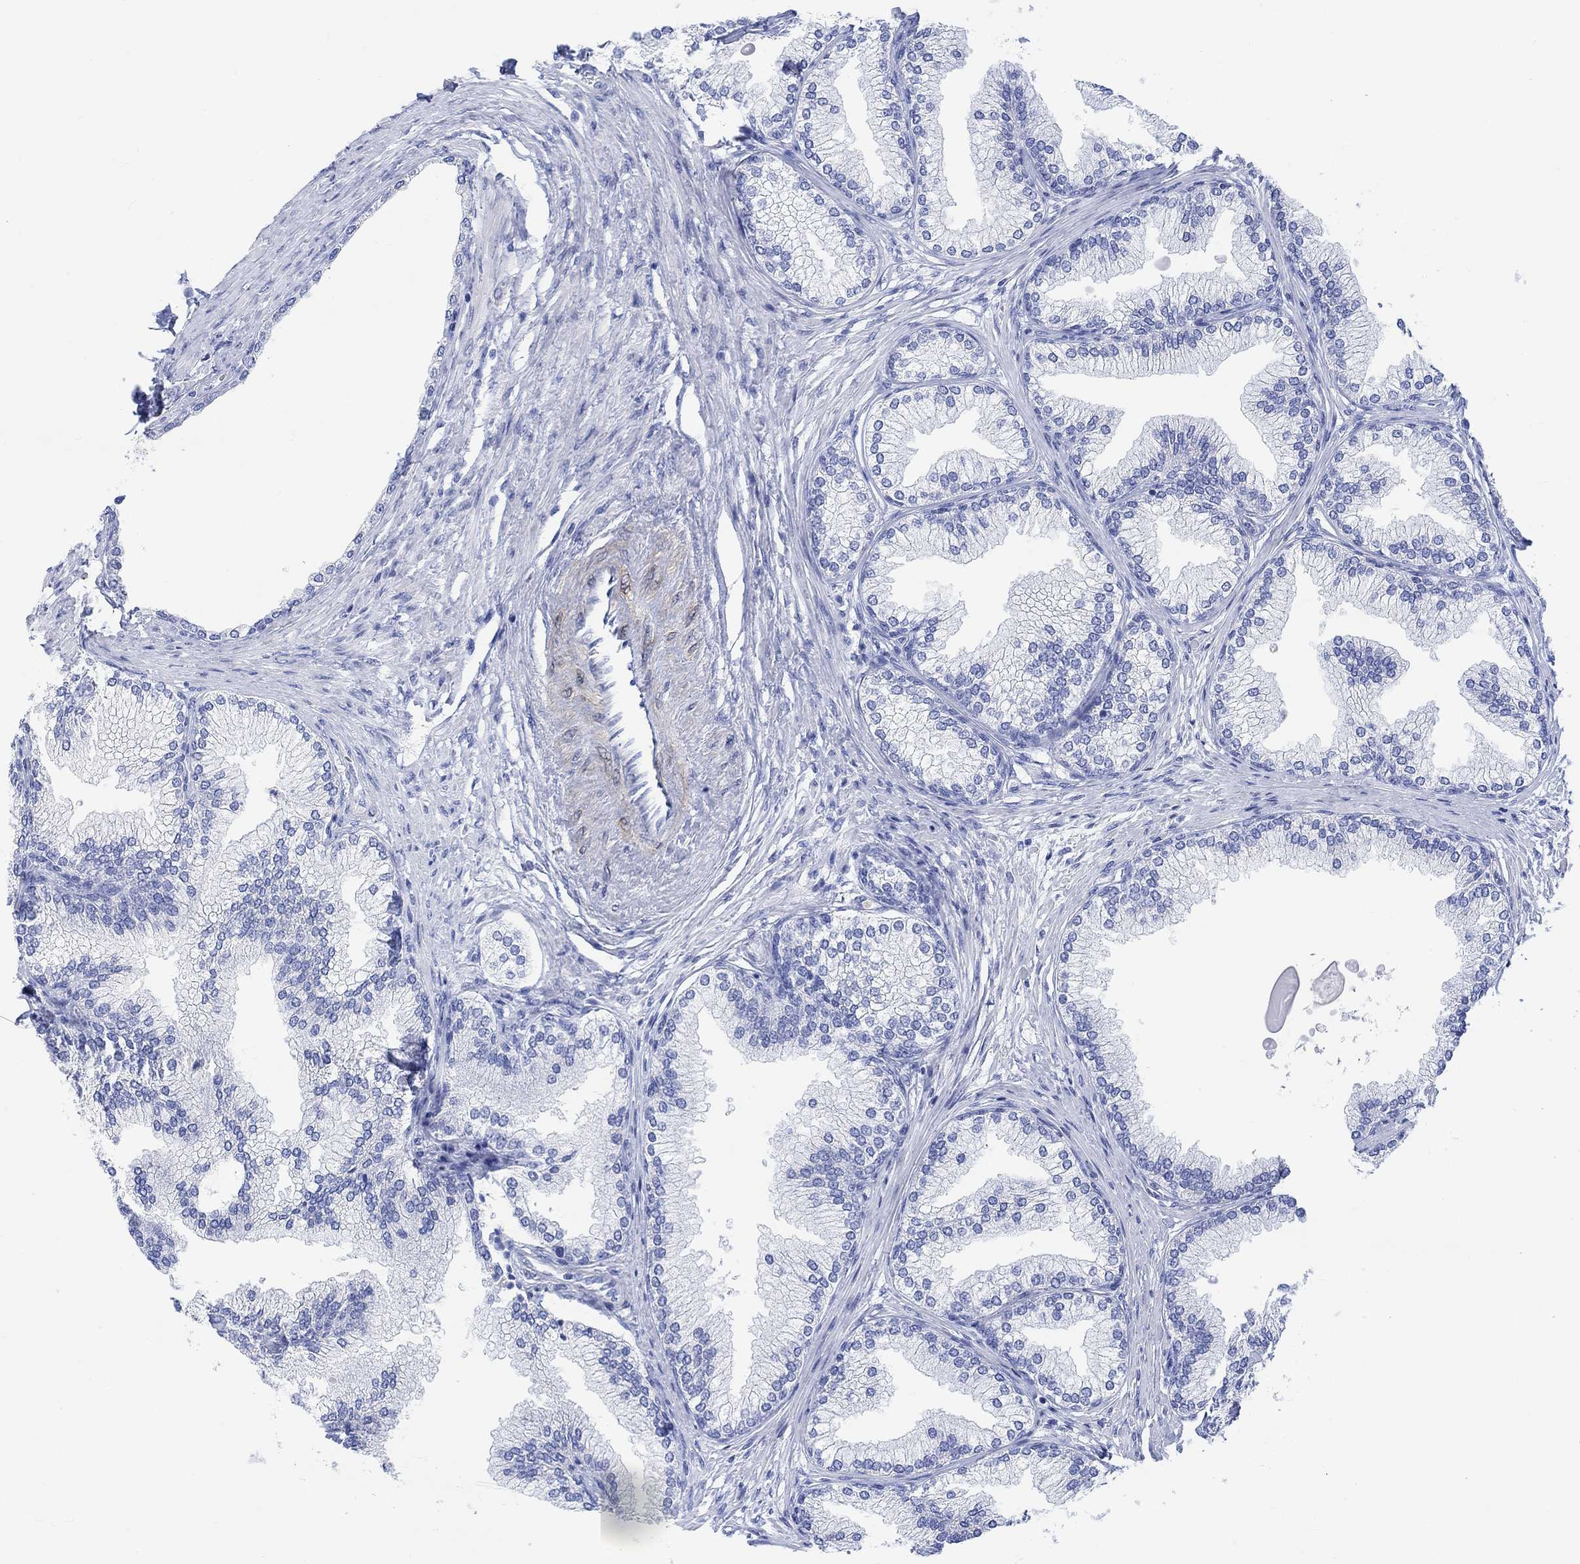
{"staining": {"intensity": "negative", "quantity": "none", "location": "none"}, "tissue": "prostate", "cell_type": "Glandular cells", "image_type": "normal", "snomed": [{"axis": "morphology", "description": "Normal tissue, NOS"}, {"axis": "topography", "description": "Prostate"}], "caption": "Immunohistochemistry image of unremarkable prostate stained for a protein (brown), which reveals no expression in glandular cells.", "gene": "TPPP3", "patient": {"sex": "male", "age": 72}}